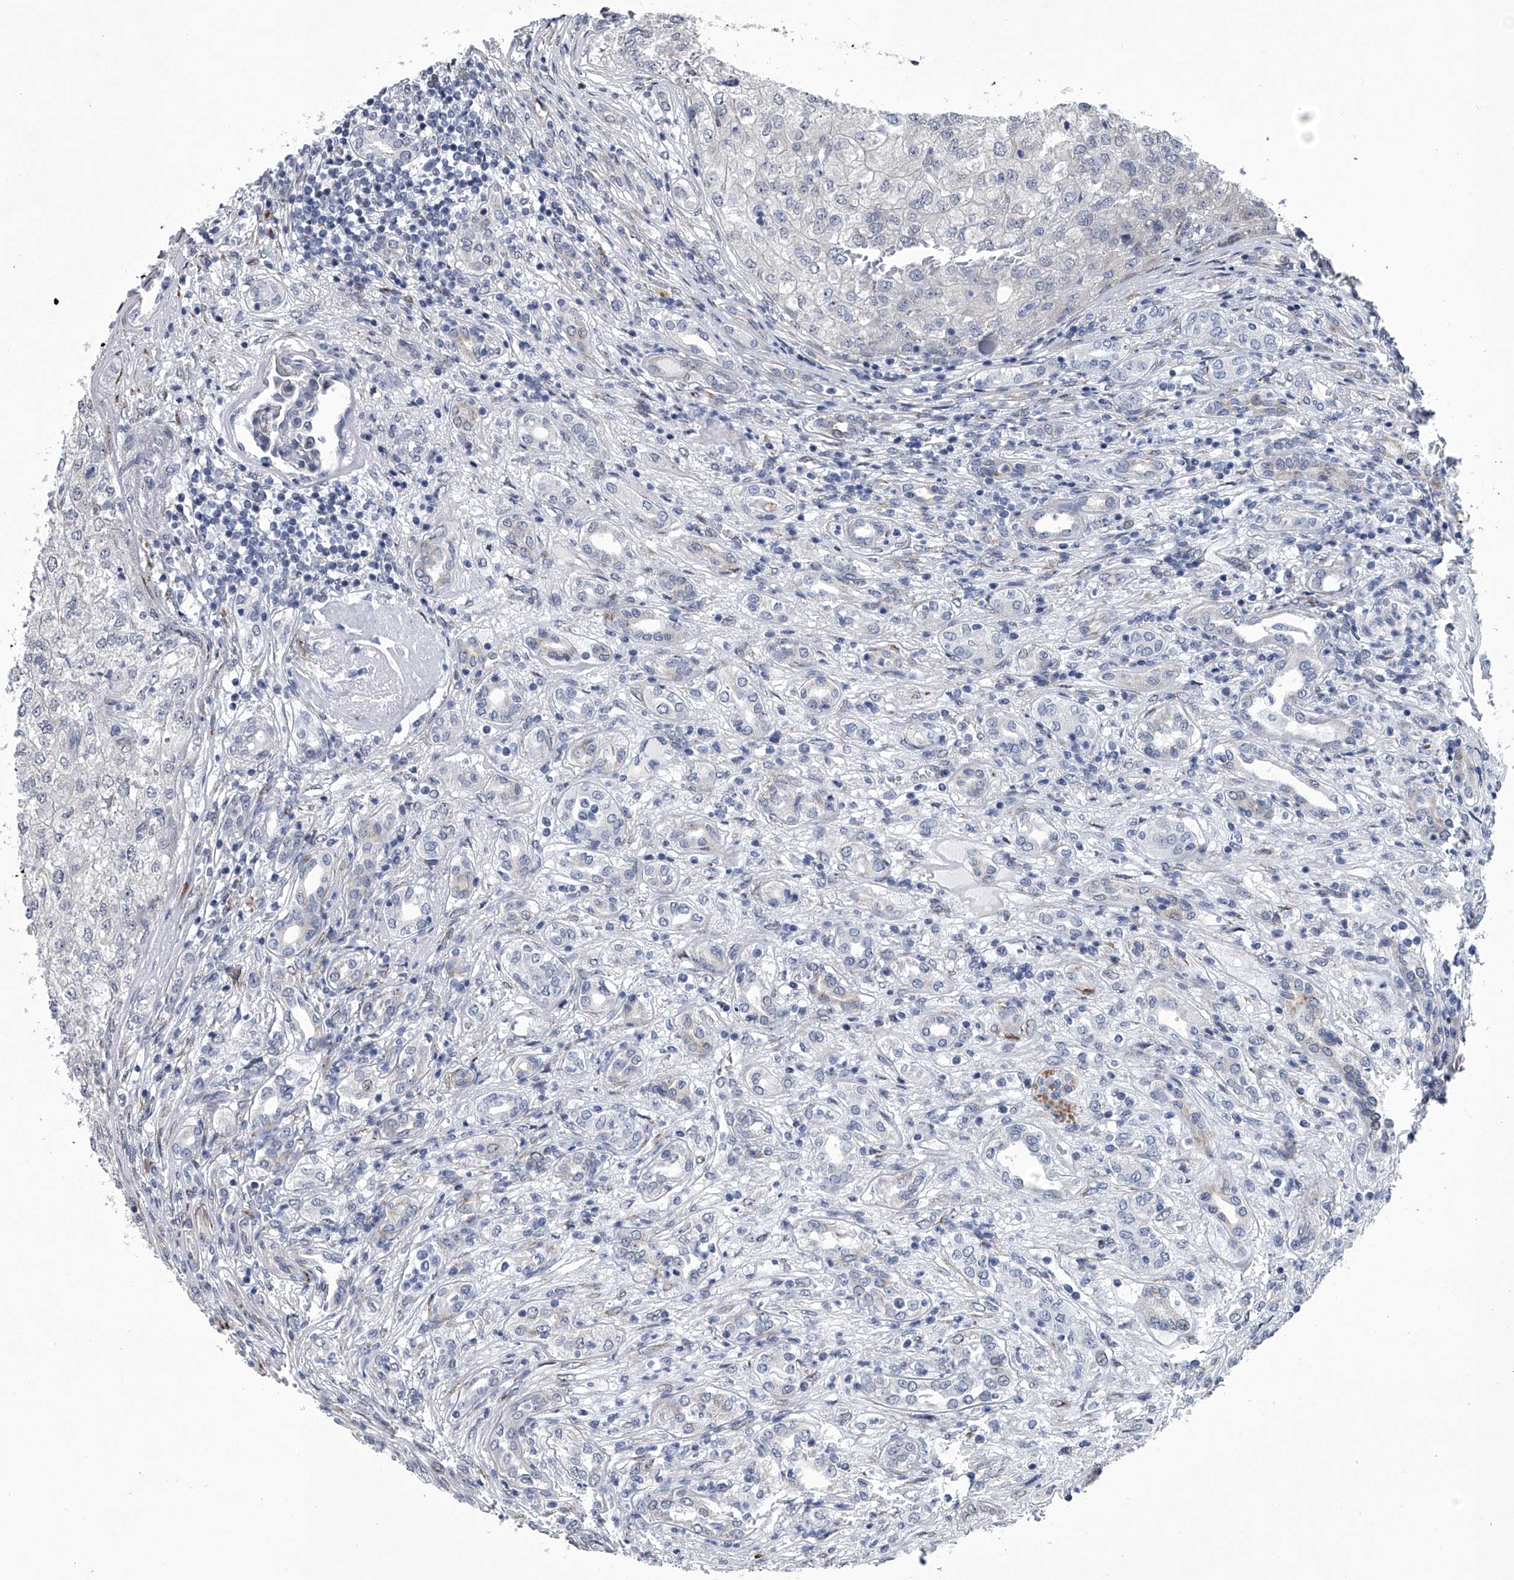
{"staining": {"intensity": "negative", "quantity": "none", "location": "none"}, "tissue": "renal cancer", "cell_type": "Tumor cells", "image_type": "cancer", "snomed": [{"axis": "morphology", "description": "Adenocarcinoma, NOS"}, {"axis": "topography", "description": "Kidney"}], "caption": "A photomicrograph of human renal adenocarcinoma is negative for staining in tumor cells.", "gene": "PPP2R5D", "patient": {"sex": "female", "age": 54}}